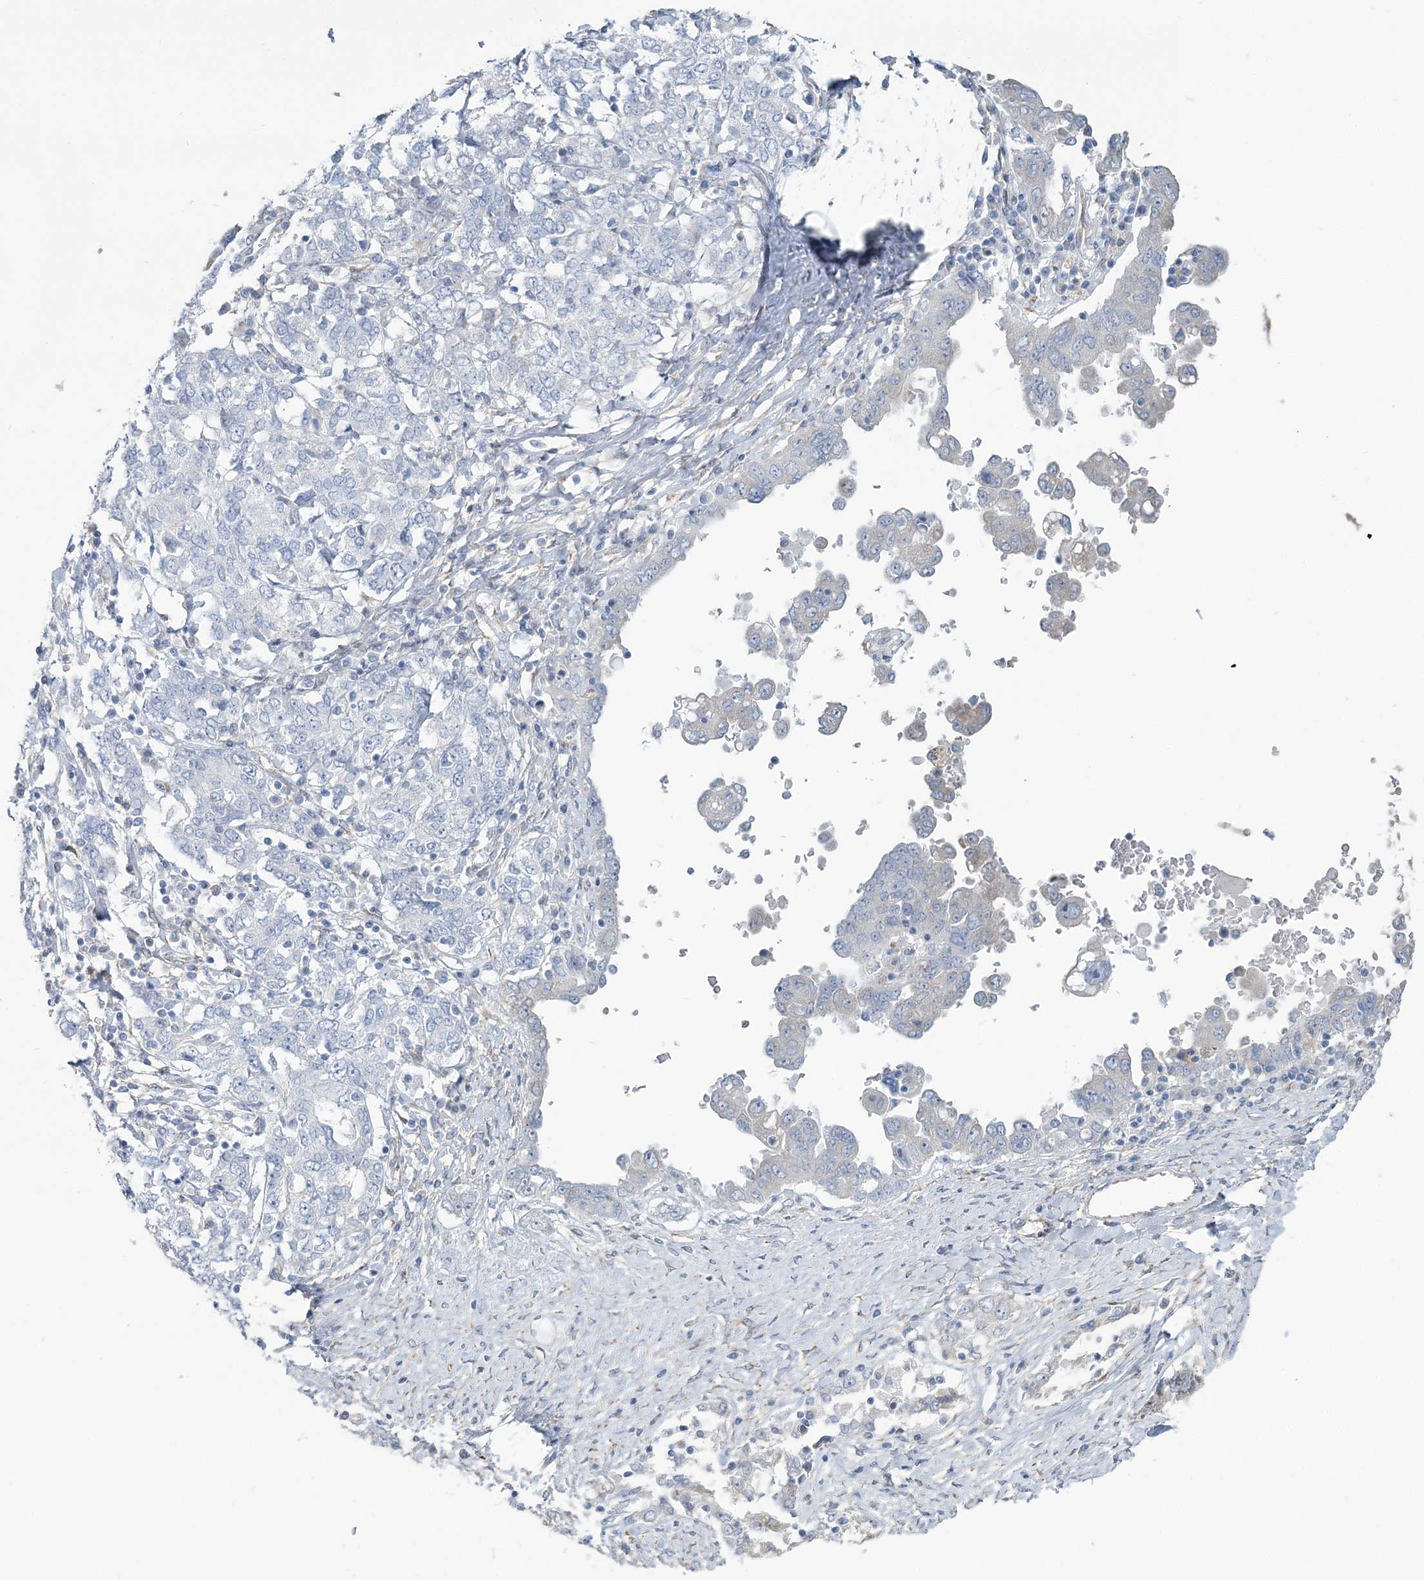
{"staining": {"intensity": "negative", "quantity": "none", "location": "none"}, "tissue": "ovarian cancer", "cell_type": "Tumor cells", "image_type": "cancer", "snomed": [{"axis": "morphology", "description": "Carcinoma, endometroid"}, {"axis": "topography", "description": "Ovary"}], "caption": "The photomicrograph reveals no staining of tumor cells in endometroid carcinoma (ovarian).", "gene": "CMBL", "patient": {"sex": "female", "age": 62}}